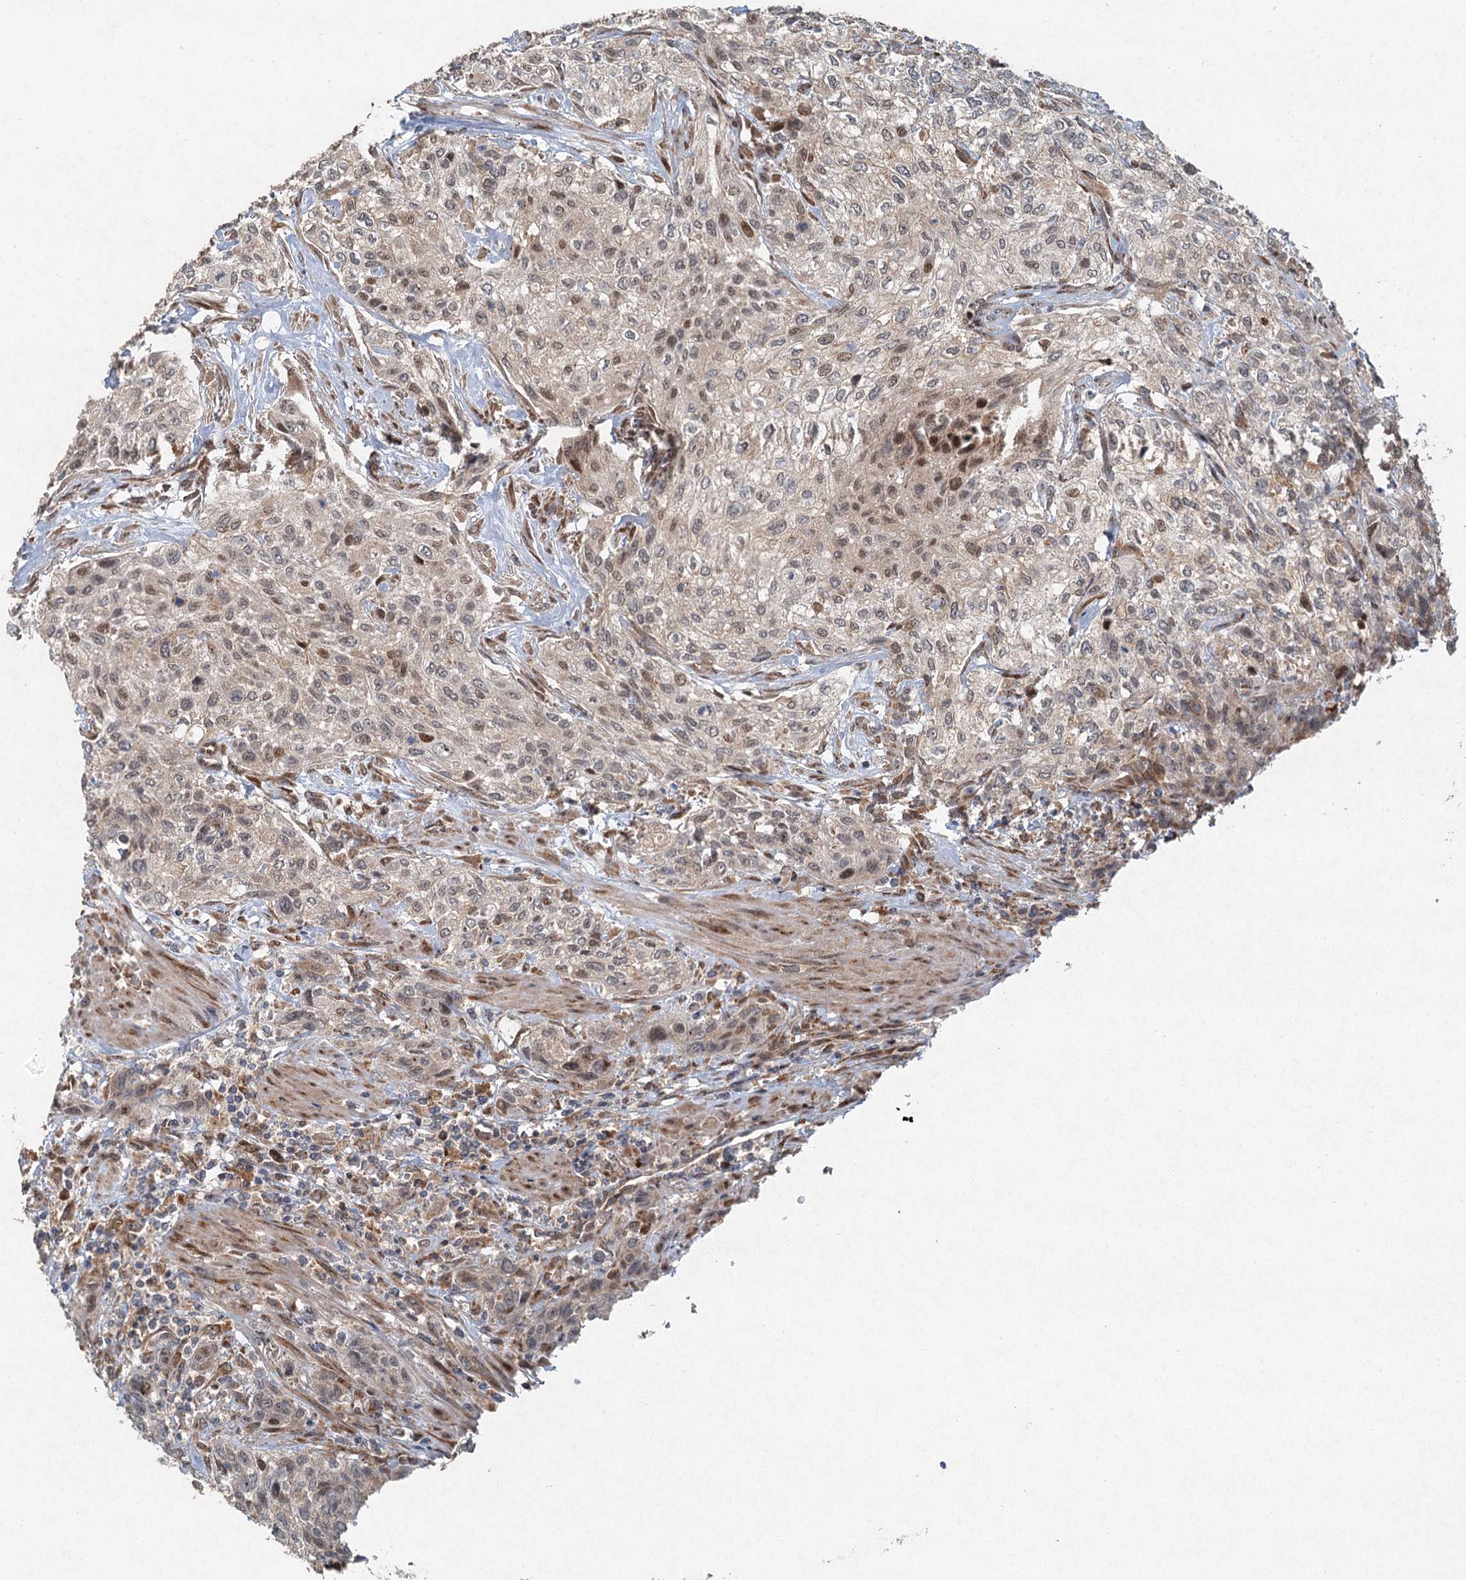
{"staining": {"intensity": "moderate", "quantity": "<25%", "location": "nuclear"}, "tissue": "urothelial cancer", "cell_type": "Tumor cells", "image_type": "cancer", "snomed": [{"axis": "morphology", "description": "Normal tissue, NOS"}, {"axis": "morphology", "description": "Urothelial carcinoma, NOS"}, {"axis": "topography", "description": "Urinary bladder"}, {"axis": "topography", "description": "Peripheral nerve tissue"}], "caption": "Immunohistochemical staining of human urothelial cancer displays low levels of moderate nuclear staining in approximately <25% of tumor cells. (DAB IHC with brightfield microscopy, high magnification).", "gene": "SRPX2", "patient": {"sex": "male", "age": 35}}